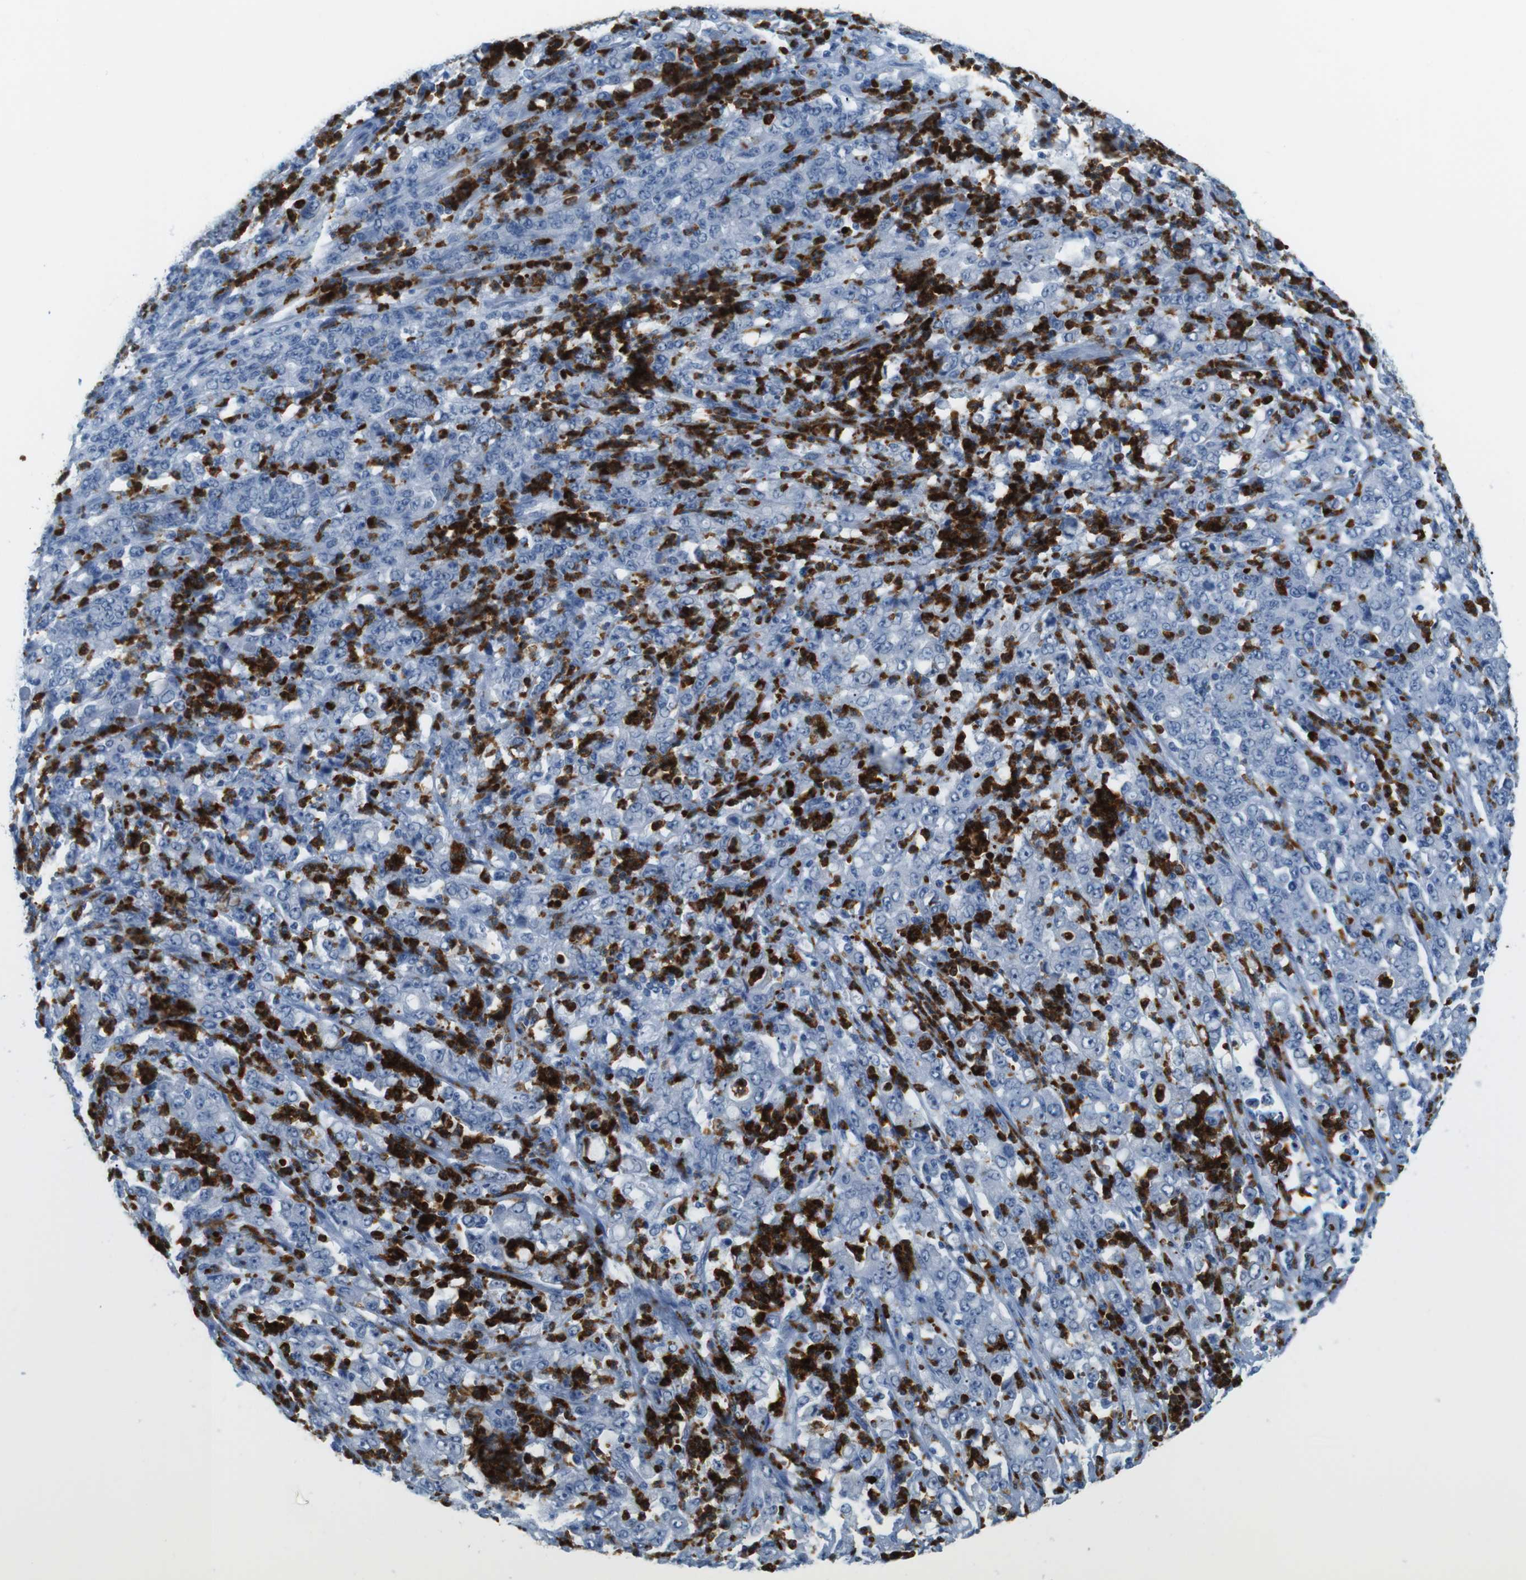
{"staining": {"intensity": "negative", "quantity": "none", "location": "none"}, "tissue": "stomach cancer", "cell_type": "Tumor cells", "image_type": "cancer", "snomed": [{"axis": "morphology", "description": "Adenocarcinoma, NOS"}, {"axis": "topography", "description": "Stomach, lower"}], "caption": "Tumor cells show no significant protein positivity in stomach cancer. (Brightfield microscopy of DAB (3,3'-diaminobenzidine) immunohistochemistry (IHC) at high magnification).", "gene": "MCEMP1", "patient": {"sex": "female", "age": 71}}